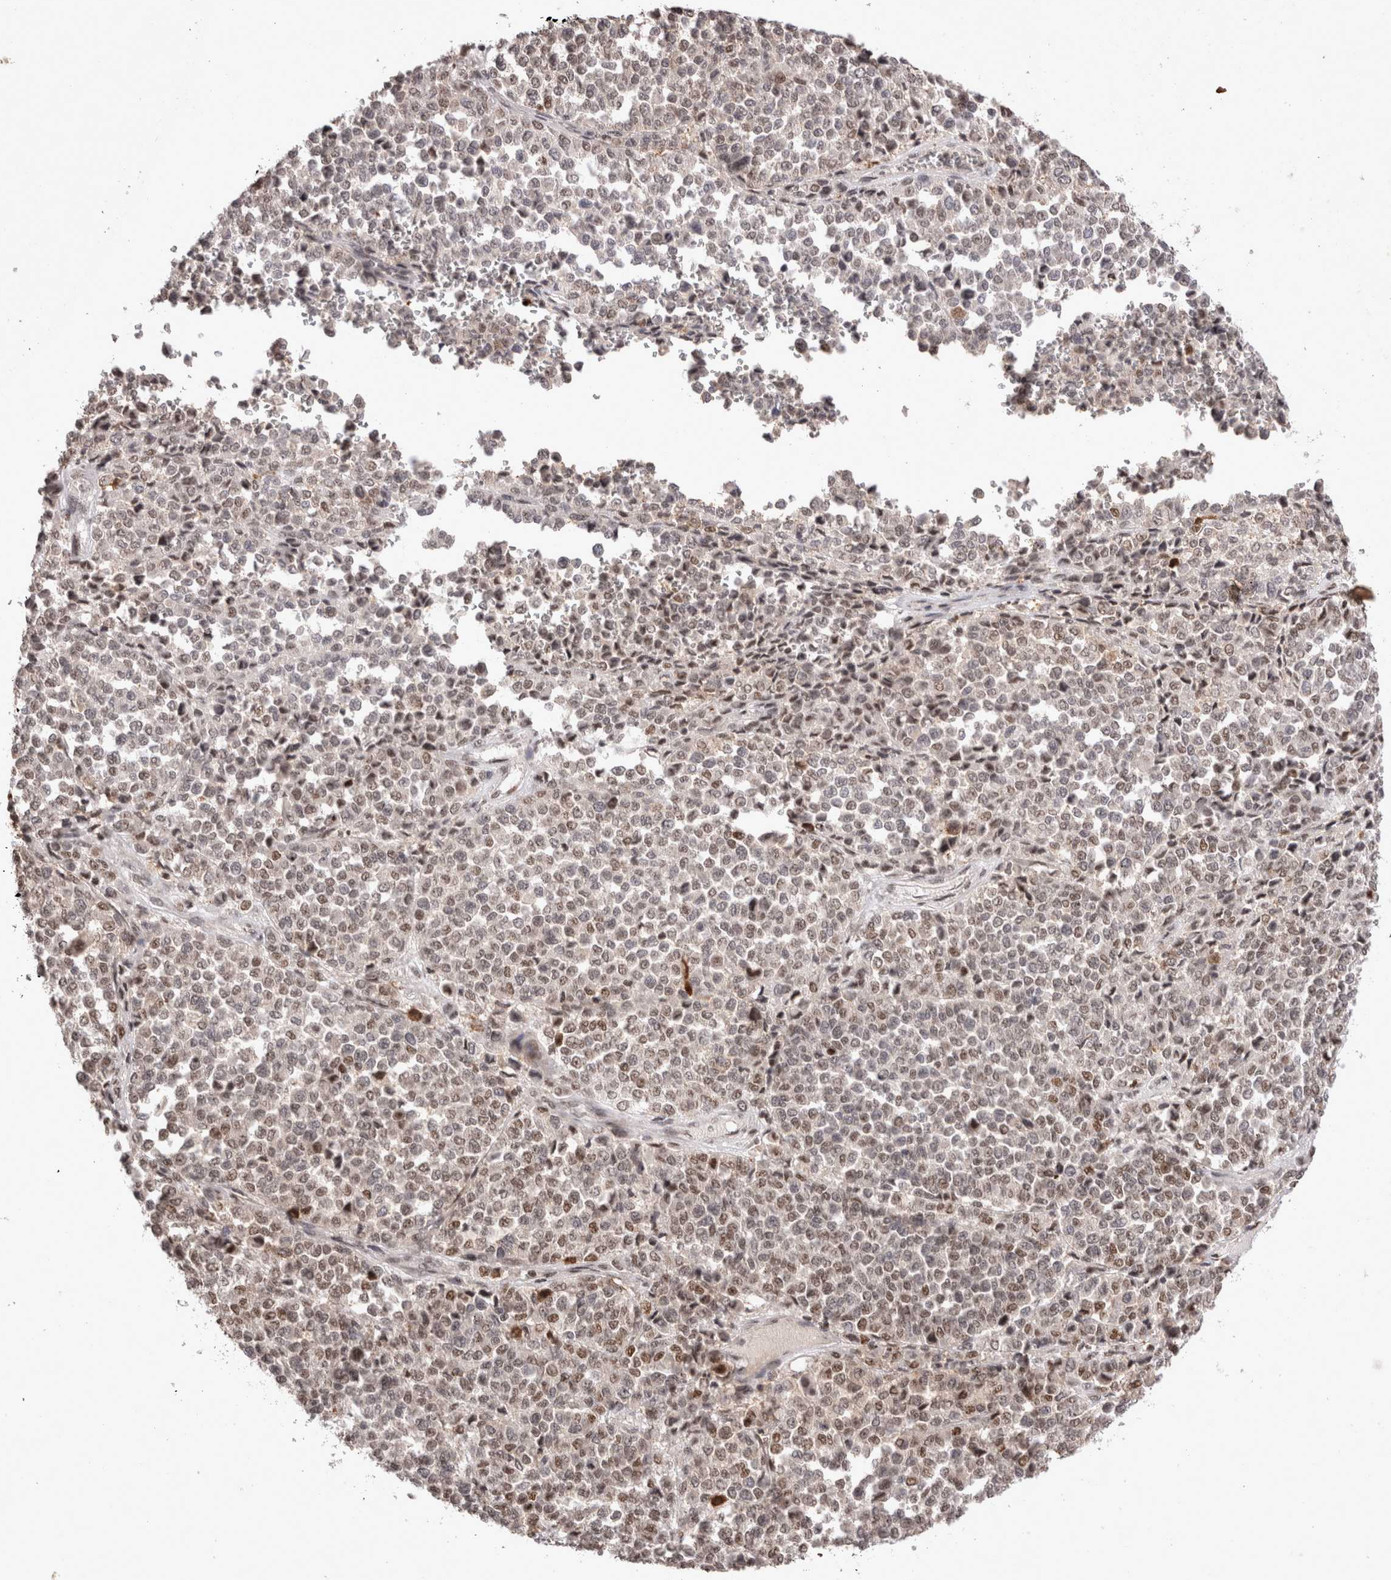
{"staining": {"intensity": "moderate", "quantity": ">75%", "location": "nuclear"}, "tissue": "melanoma", "cell_type": "Tumor cells", "image_type": "cancer", "snomed": [{"axis": "morphology", "description": "Malignant melanoma, Metastatic site"}, {"axis": "topography", "description": "Pancreas"}], "caption": "Immunohistochemistry (IHC) (DAB) staining of melanoma reveals moderate nuclear protein positivity in about >75% of tumor cells.", "gene": "STK11", "patient": {"sex": "female", "age": 30}}